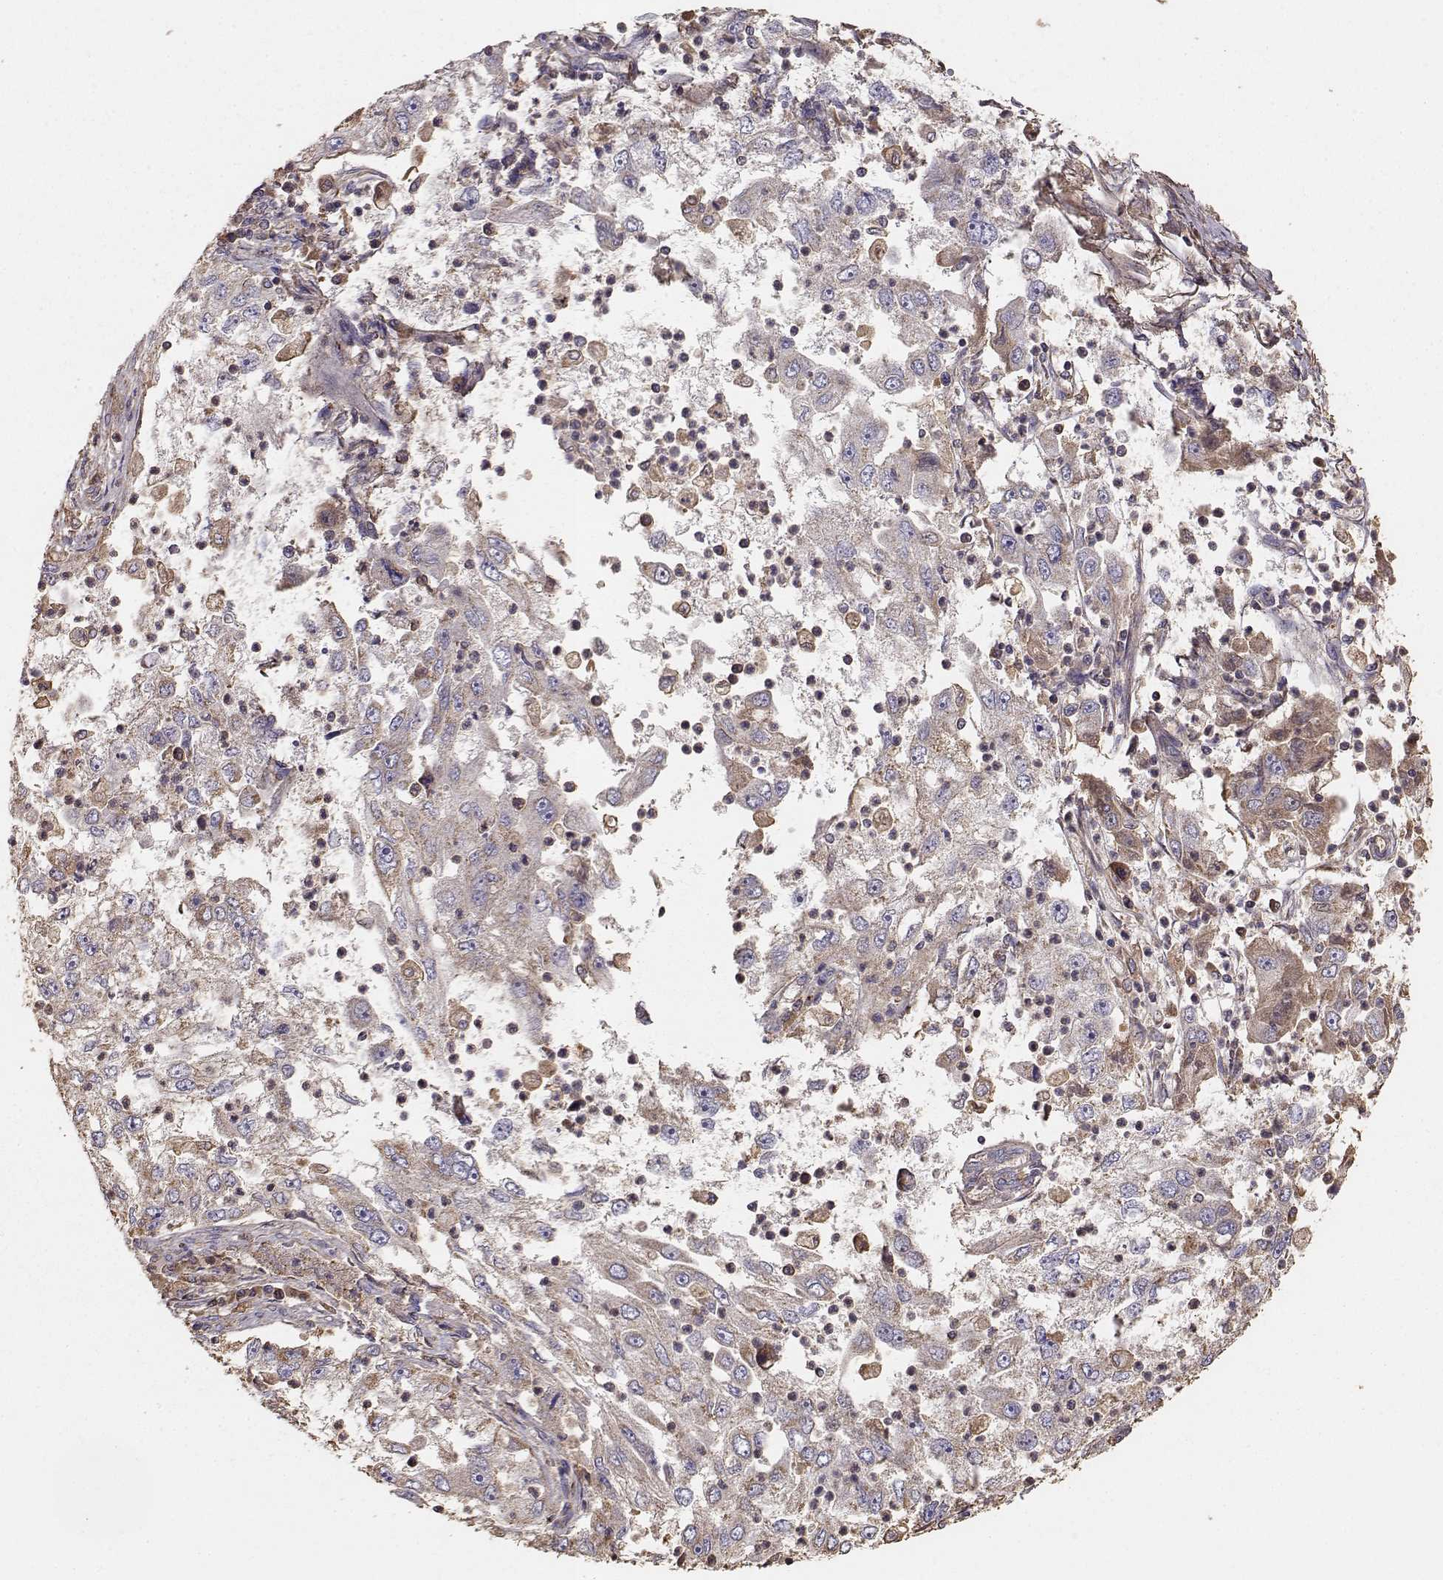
{"staining": {"intensity": "weak", "quantity": "25%-75%", "location": "cytoplasmic/membranous"}, "tissue": "cervical cancer", "cell_type": "Tumor cells", "image_type": "cancer", "snomed": [{"axis": "morphology", "description": "Squamous cell carcinoma, NOS"}, {"axis": "topography", "description": "Cervix"}], "caption": "Approximately 25%-75% of tumor cells in human cervical cancer display weak cytoplasmic/membranous protein expression as visualized by brown immunohistochemical staining.", "gene": "TARS3", "patient": {"sex": "female", "age": 36}}